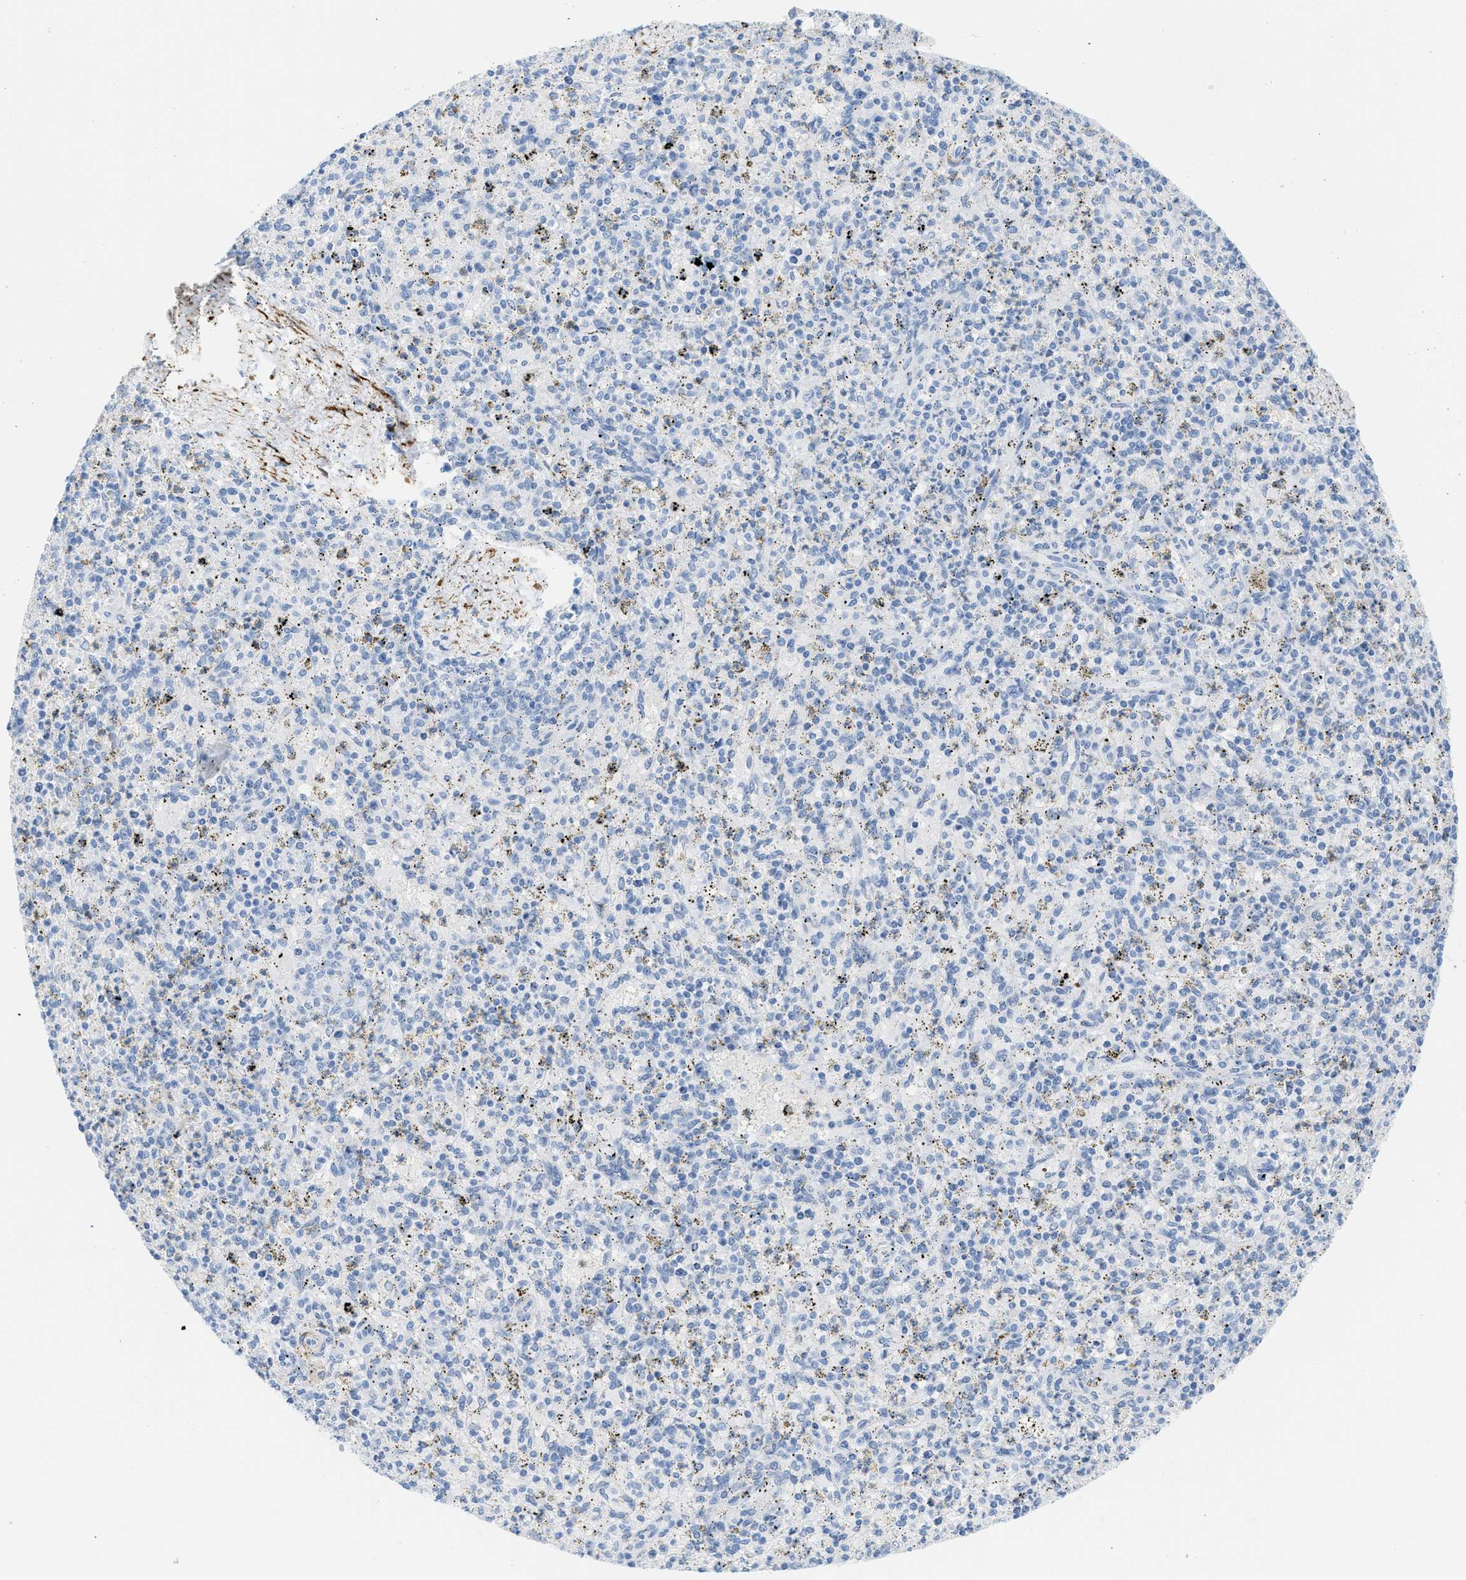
{"staining": {"intensity": "negative", "quantity": "none", "location": "none"}, "tissue": "spleen", "cell_type": "Cells in red pulp", "image_type": "normal", "snomed": [{"axis": "morphology", "description": "Normal tissue, NOS"}, {"axis": "topography", "description": "Spleen"}], "caption": "Cells in red pulp are negative for protein expression in unremarkable human spleen. (DAB immunohistochemistry (IHC) with hematoxylin counter stain).", "gene": "DES", "patient": {"sex": "male", "age": 72}}